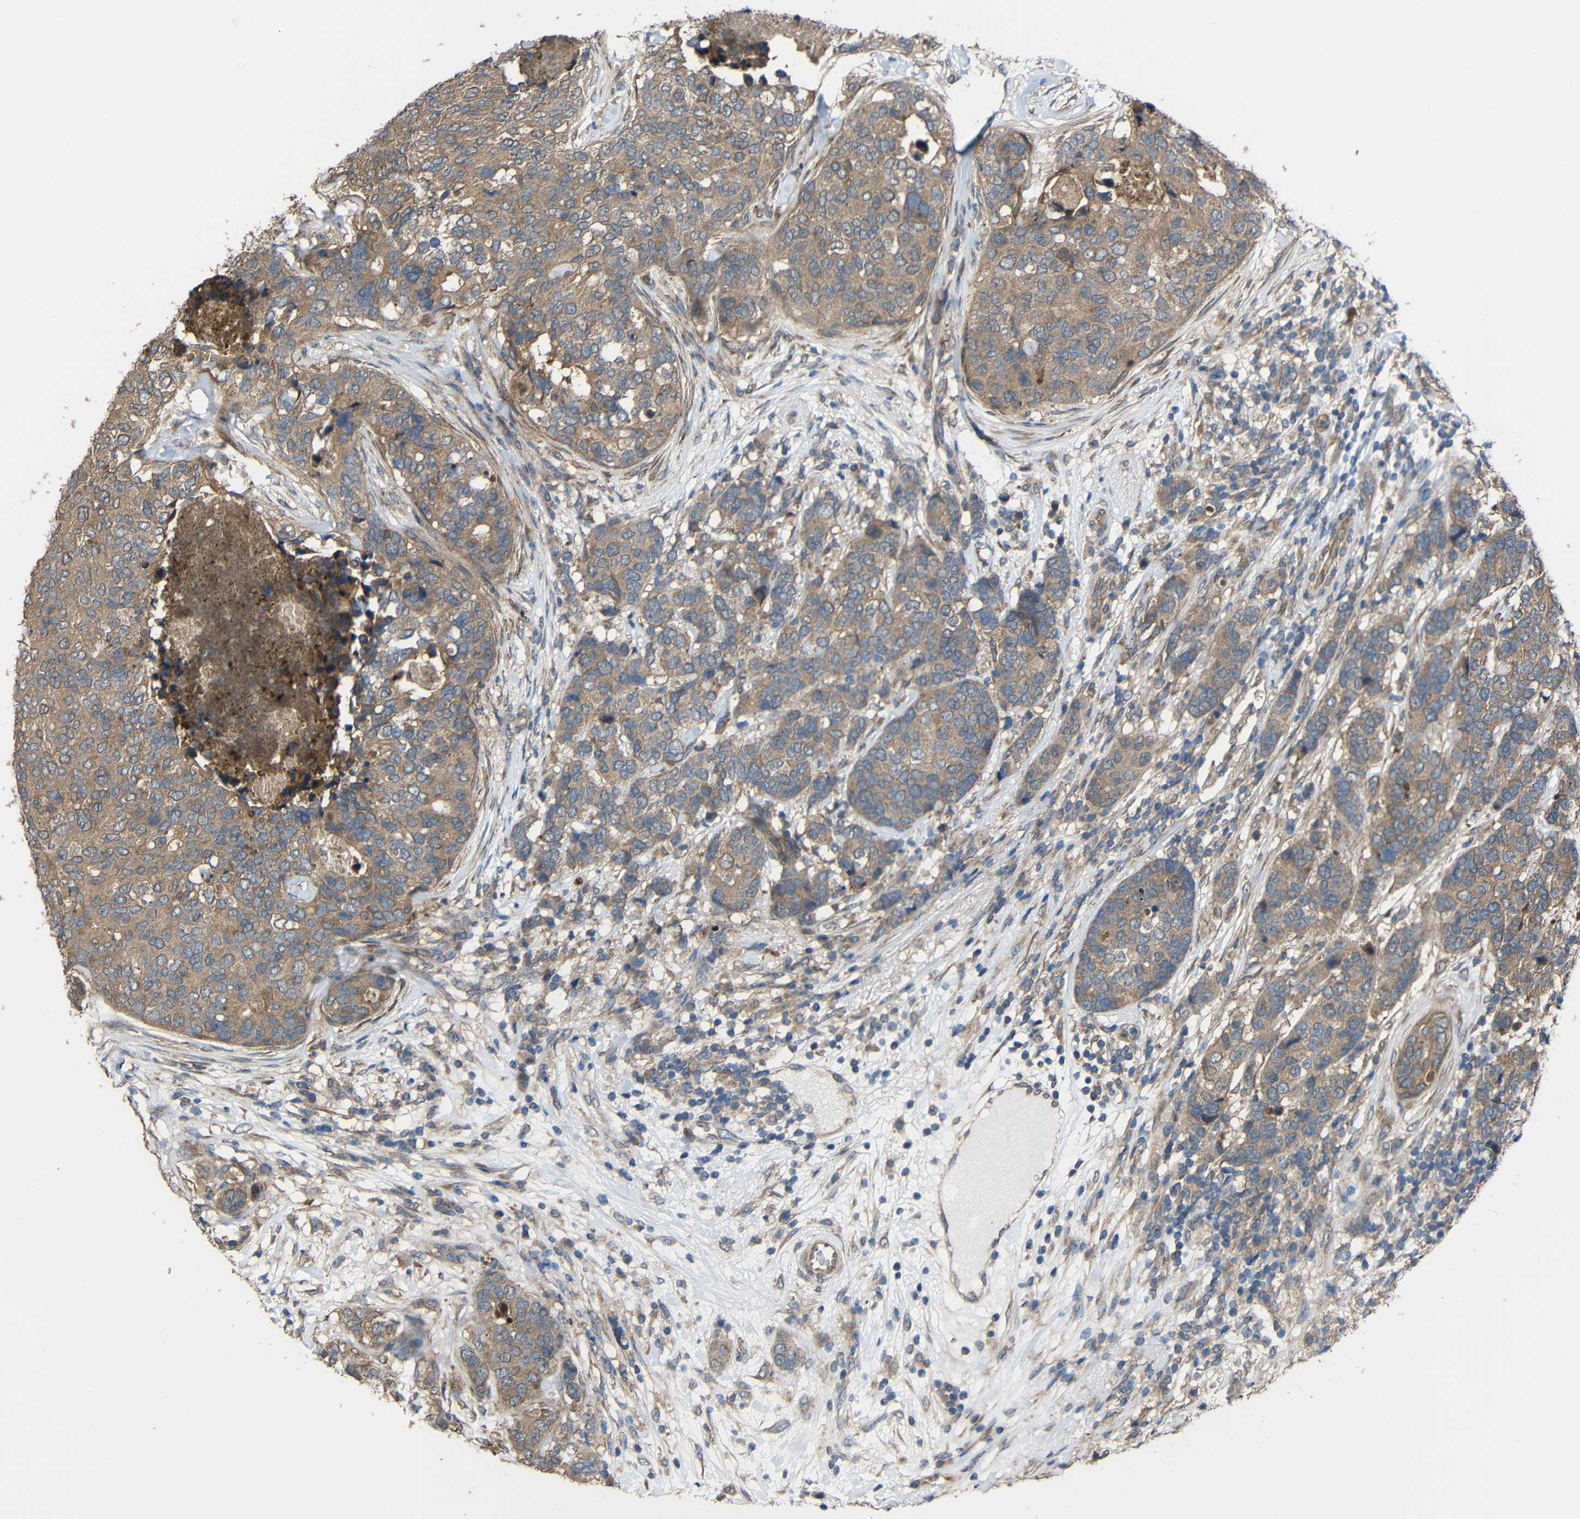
{"staining": {"intensity": "moderate", "quantity": ">75%", "location": "cytoplasmic/membranous"}, "tissue": "breast cancer", "cell_type": "Tumor cells", "image_type": "cancer", "snomed": [{"axis": "morphology", "description": "Lobular carcinoma"}, {"axis": "topography", "description": "Breast"}], "caption": "Lobular carcinoma (breast) stained for a protein shows moderate cytoplasmic/membranous positivity in tumor cells.", "gene": "CHST9", "patient": {"sex": "female", "age": 59}}